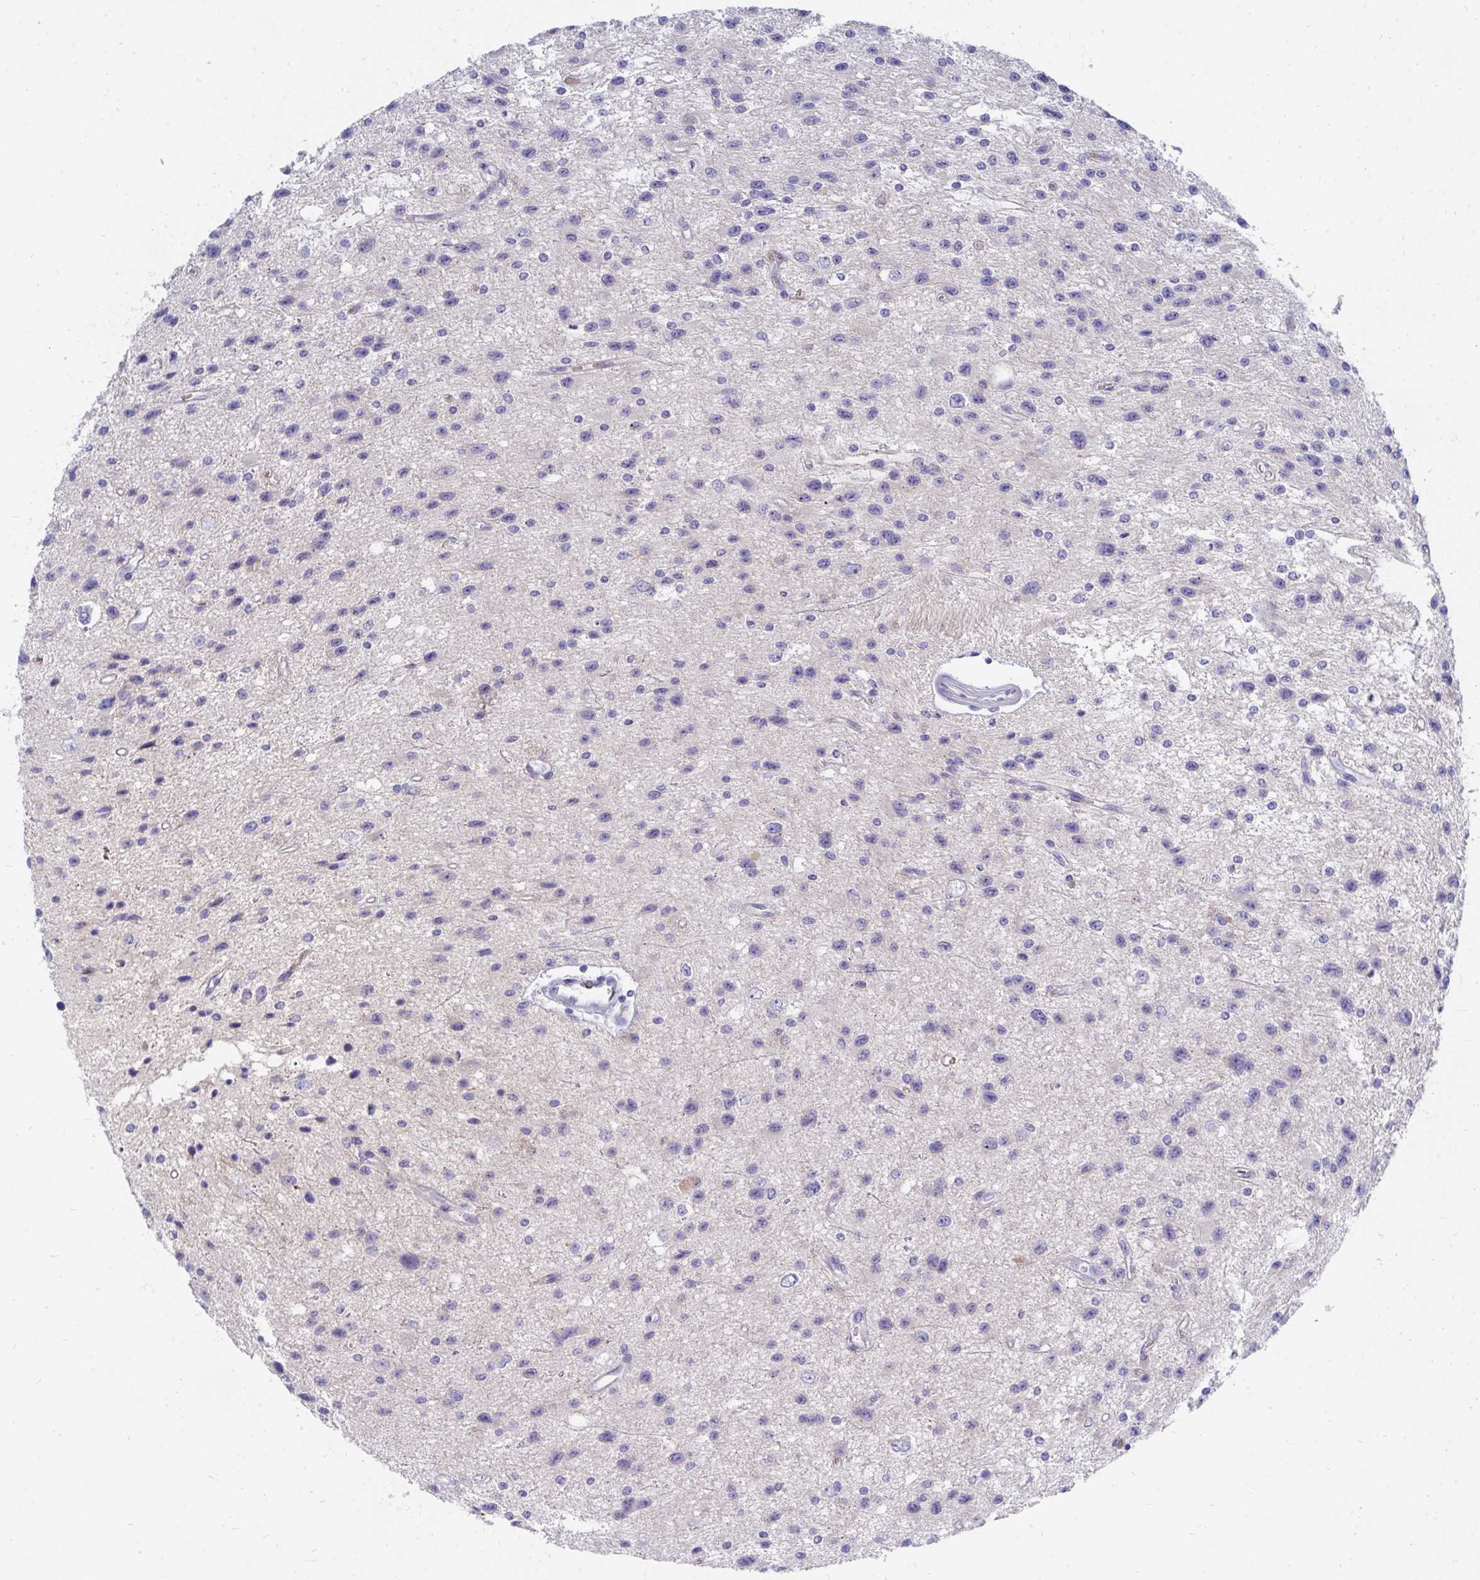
{"staining": {"intensity": "negative", "quantity": "none", "location": "none"}, "tissue": "glioma", "cell_type": "Tumor cells", "image_type": "cancer", "snomed": [{"axis": "morphology", "description": "Glioma, malignant, Low grade"}, {"axis": "topography", "description": "Brain"}], "caption": "This photomicrograph is of glioma stained with immunohistochemistry (IHC) to label a protein in brown with the nuclei are counter-stained blue. There is no staining in tumor cells. The staining was performed using DAB to visualize the protein expression in brown, while the nuclei were stained in blue with hematoxylin (Magnification: 20x).", "gene": "MROH2B", "patient": {"sex": "male", "age": 43}}